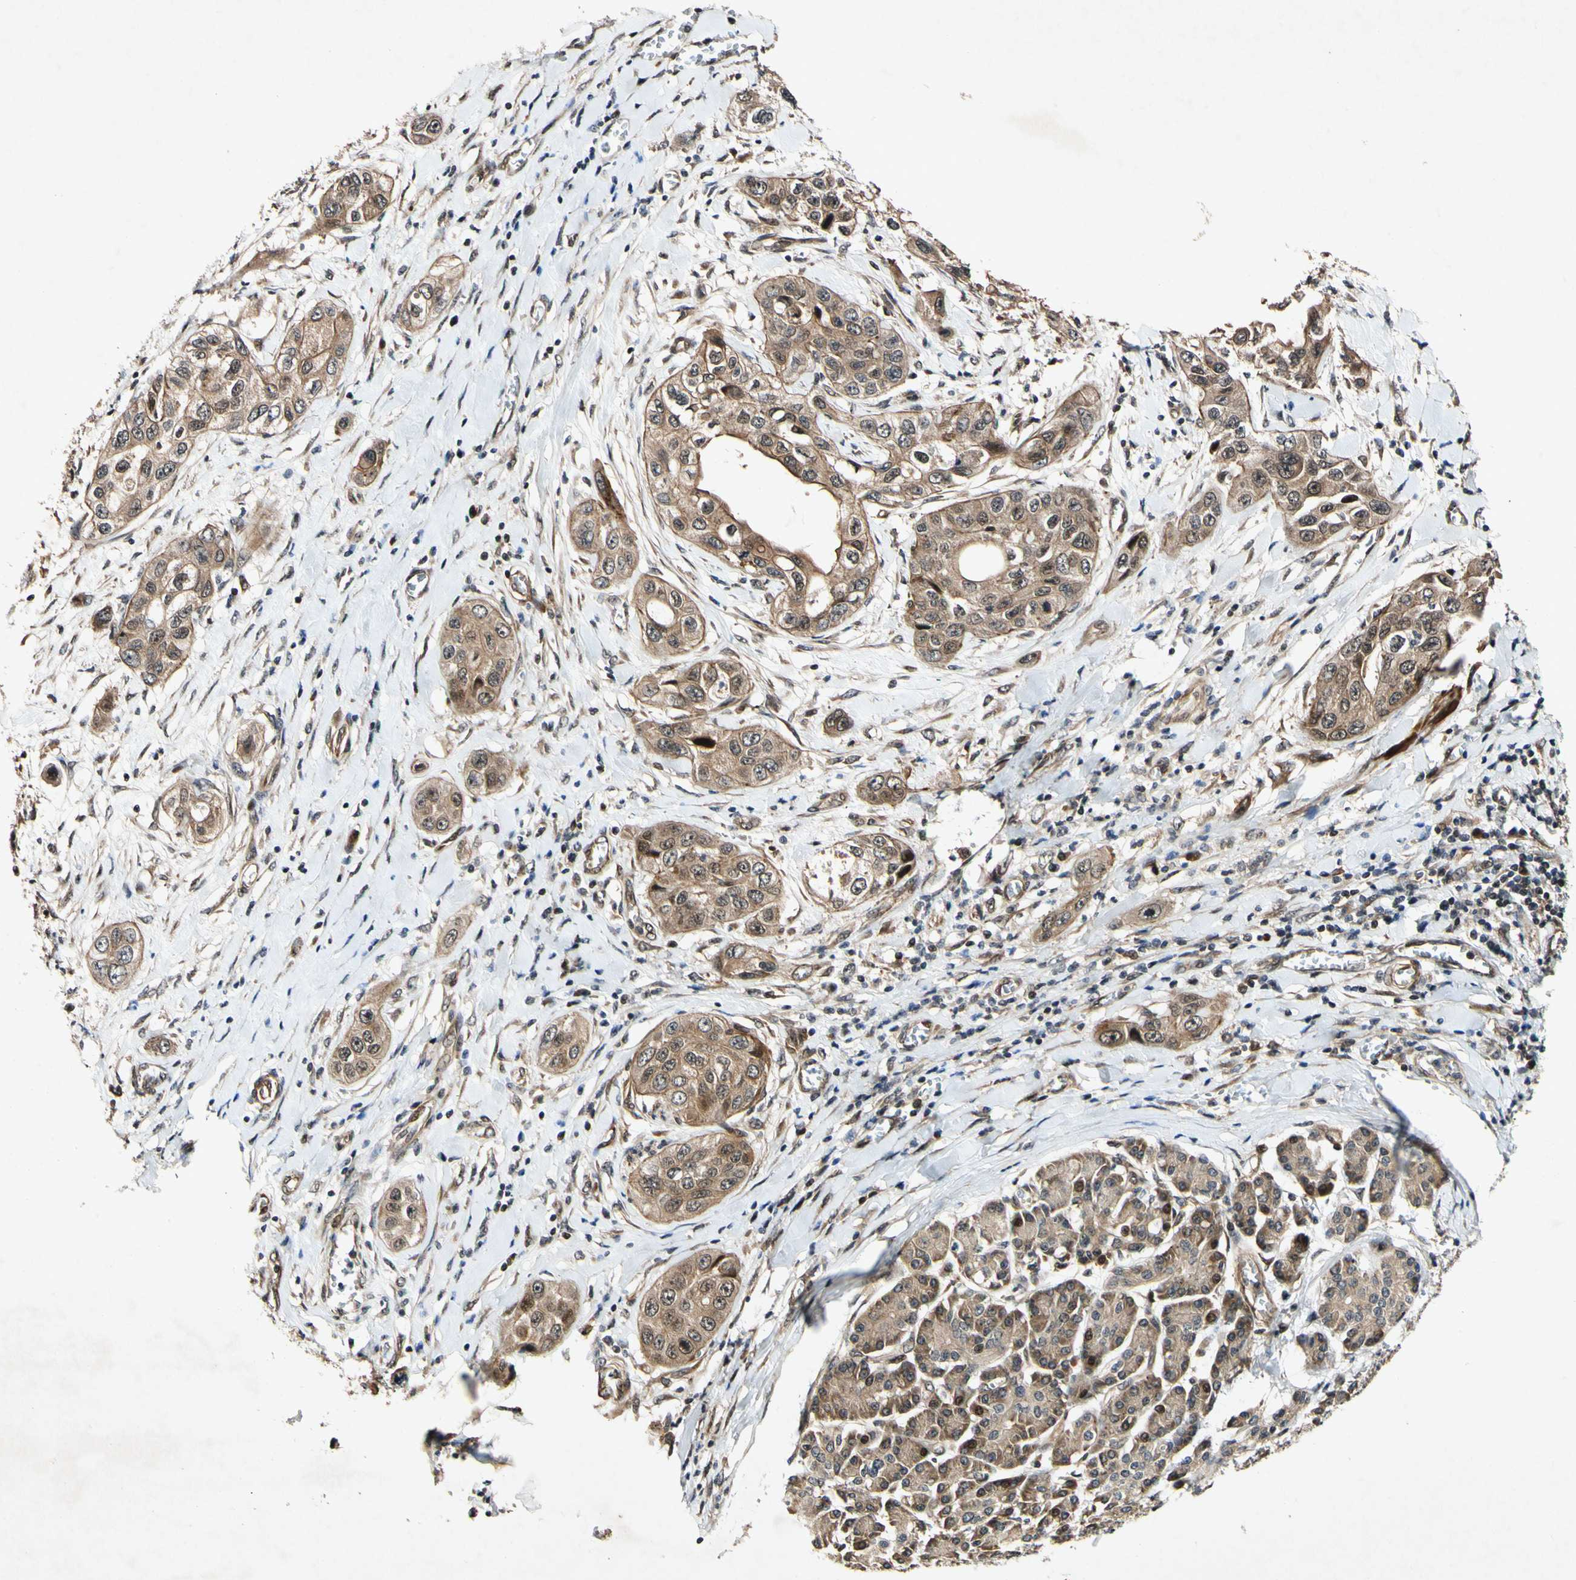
{"staining": {"intensity": "moderate", "quantity": ">75%", "location": "cytoplasmic/membranous"}, "tissue": "pancreatic cancer", "cell_type": "Tumor cells", "image_type": "cancer", "snomed": [{"axis": "morphology", "description": "Adenocarcinoma, NOS"}, {"axis": "topography", "description": "Pancreas"}], "caption": "A high-resolution image shows immunohistochemistry (IHC) staining of pancreatic cancer (adenocarcinoma), which demonstrates moderate cytoplasmic/membranous positivity in approximately >75% of tumor cells.", "gene": "CSNK1E", "patient": {"sex": "female", "age": 70}}